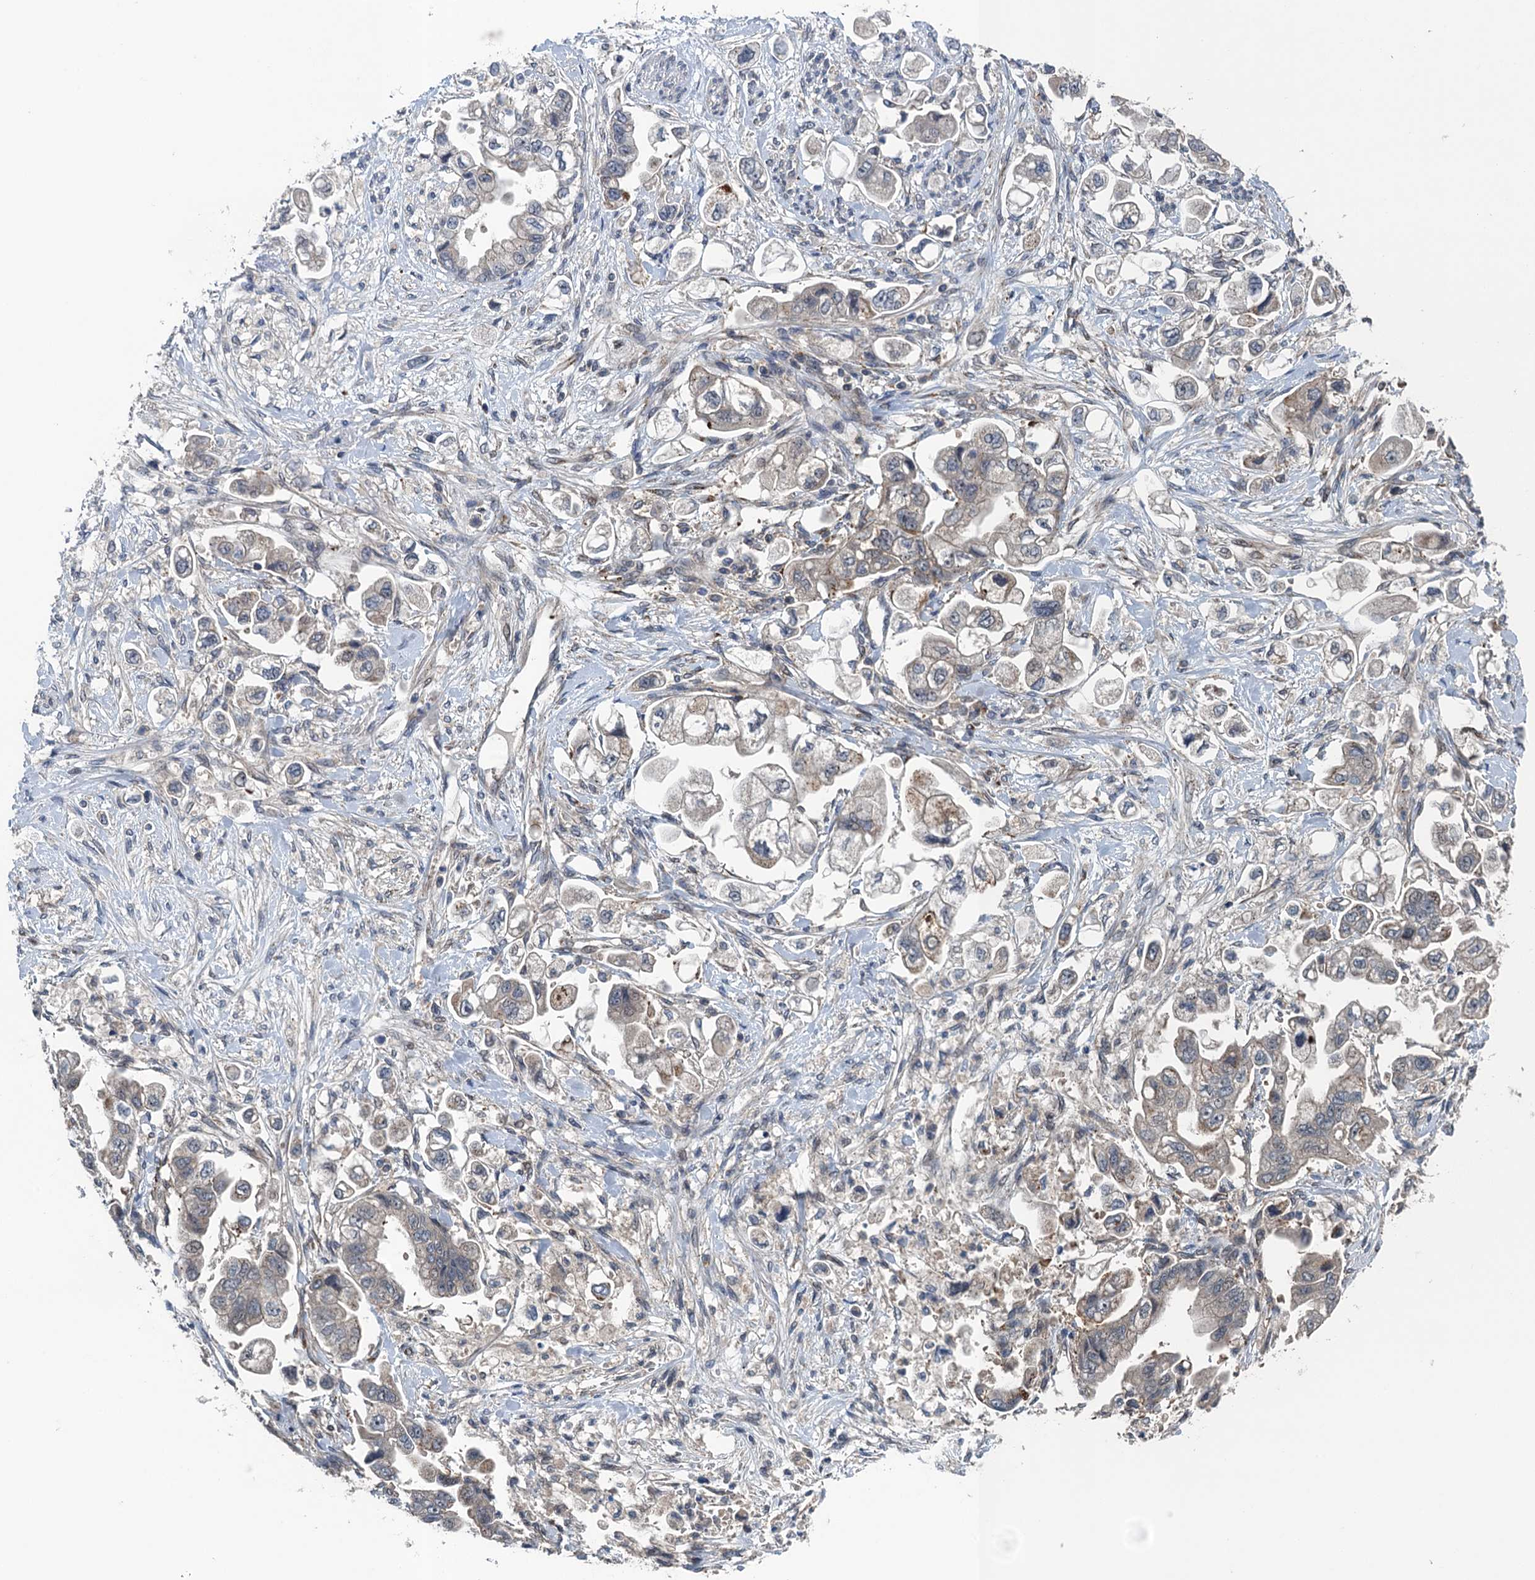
{"staining": {"intensity": "weak", "quantity": "<25%", "location": "cytoplasmic/membranous"}, "tissue": "stomach cancer", "cell_type": "Tumor cells", "image_type": "cancer", "snomed": [{"axis": "morphology", "description": "Adenocarcinoma, NOS"}, {"axis": "topography", "description": "Stomach"}], "caption": "Stomach cancer was stained to show a protein in brown. There is no significant expression in tumor cells. (DAB immunohistochemistry visualized using brightfield microscopy, high magnification).", "gene": "RNF165", "patient": {"sex": "male", "age": 62}}